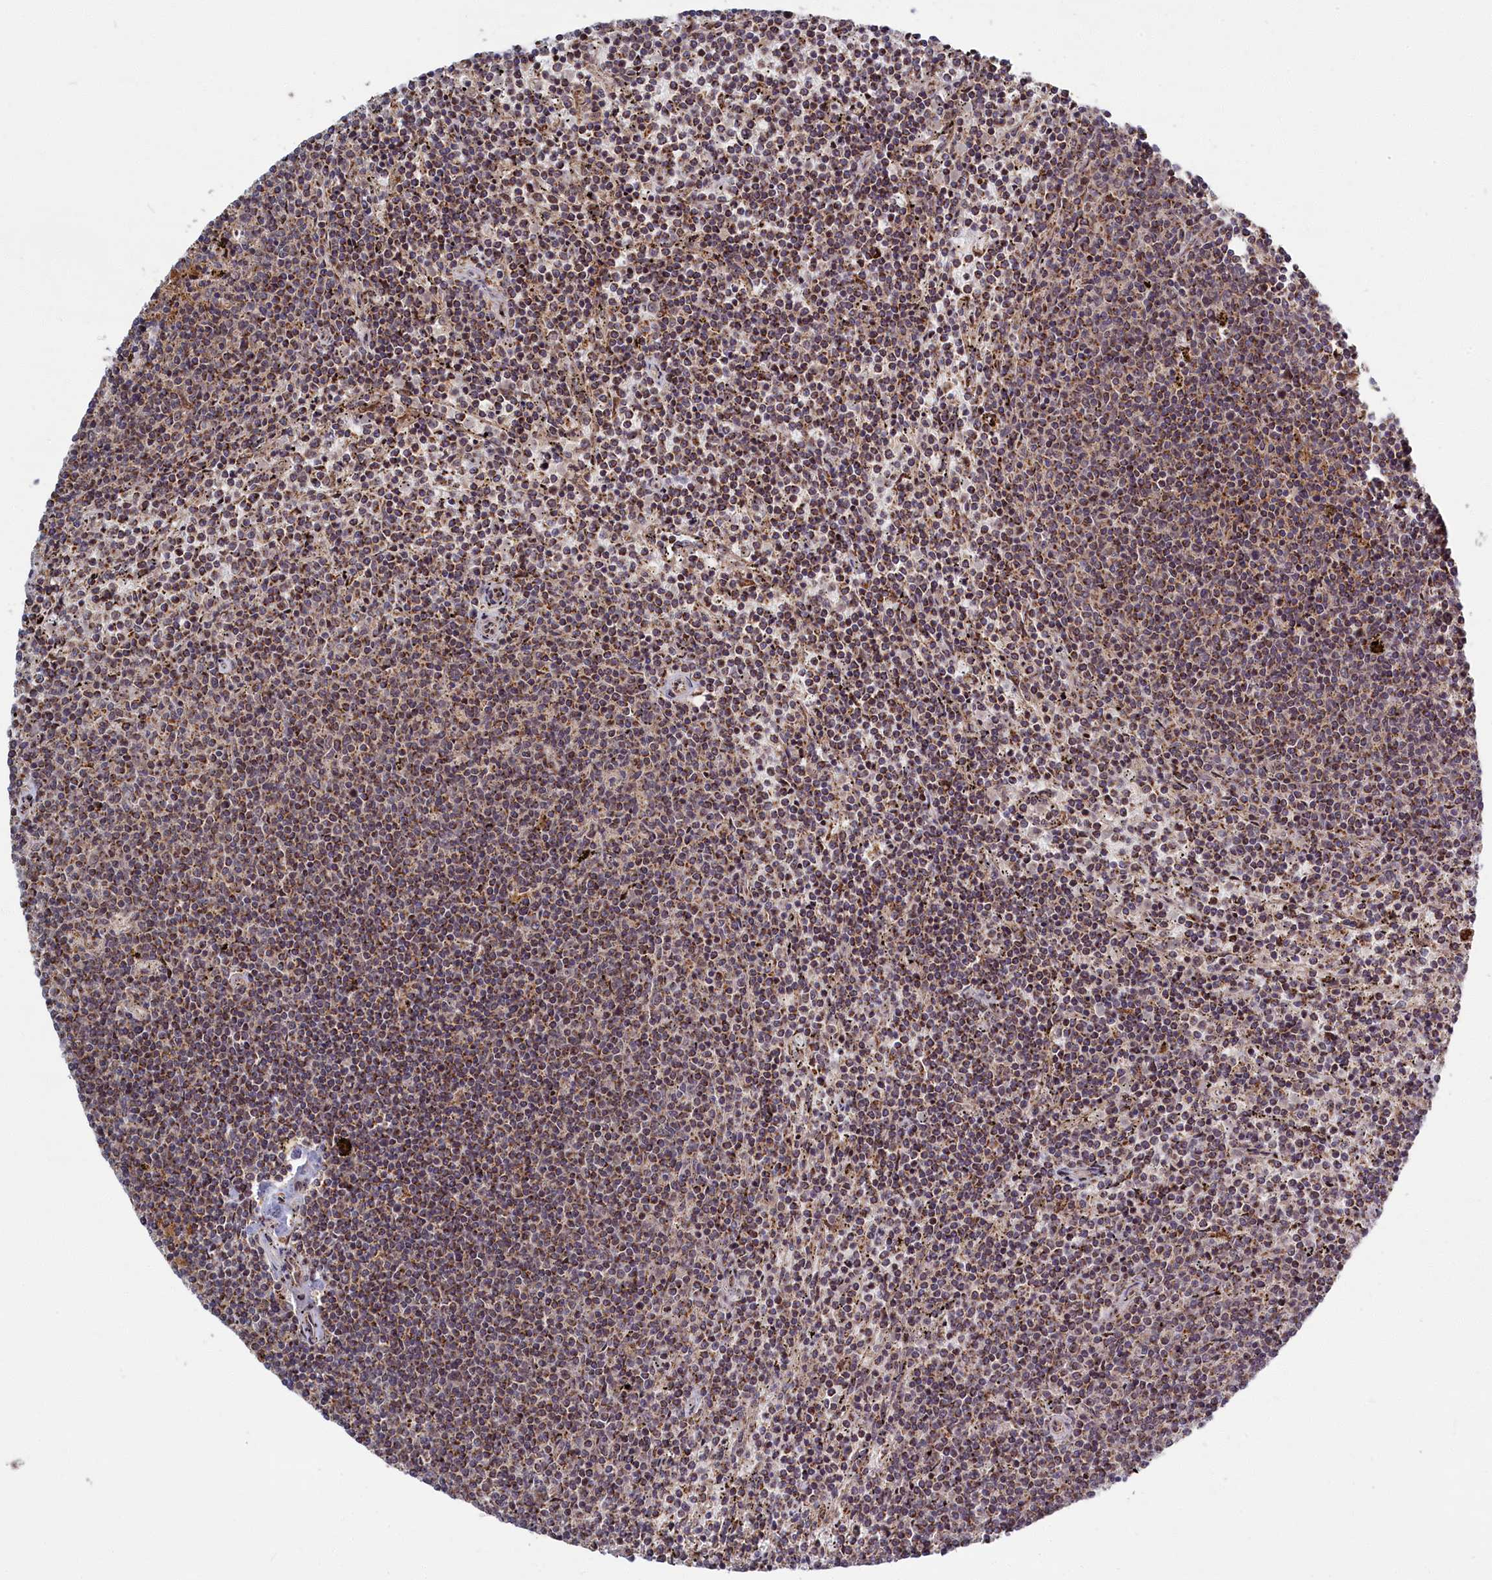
{"staining": {"intensity": "moderate", "quantity": ">75%", "location": "cytoplasmic/membranous"}, "tissue": "lymphoma", "cell_type": "Tumor cells", "image_type": "cancer", "snomed": [{"axis": "morphology", "description": "Malignant lymphoma, non-Hodgkin's type, Low grade"}, {"axis": "topography", "description": "Spleen"}], "caption": "Protein staining demonstrates moderate cytoplasmic/membranous expression in about >75% of tumor cells in malignant lymphoma, non-Hodgkin's type (low-grade).", "gene": "PLA2G10", "patient": {"sex": "female", "age": 50}}